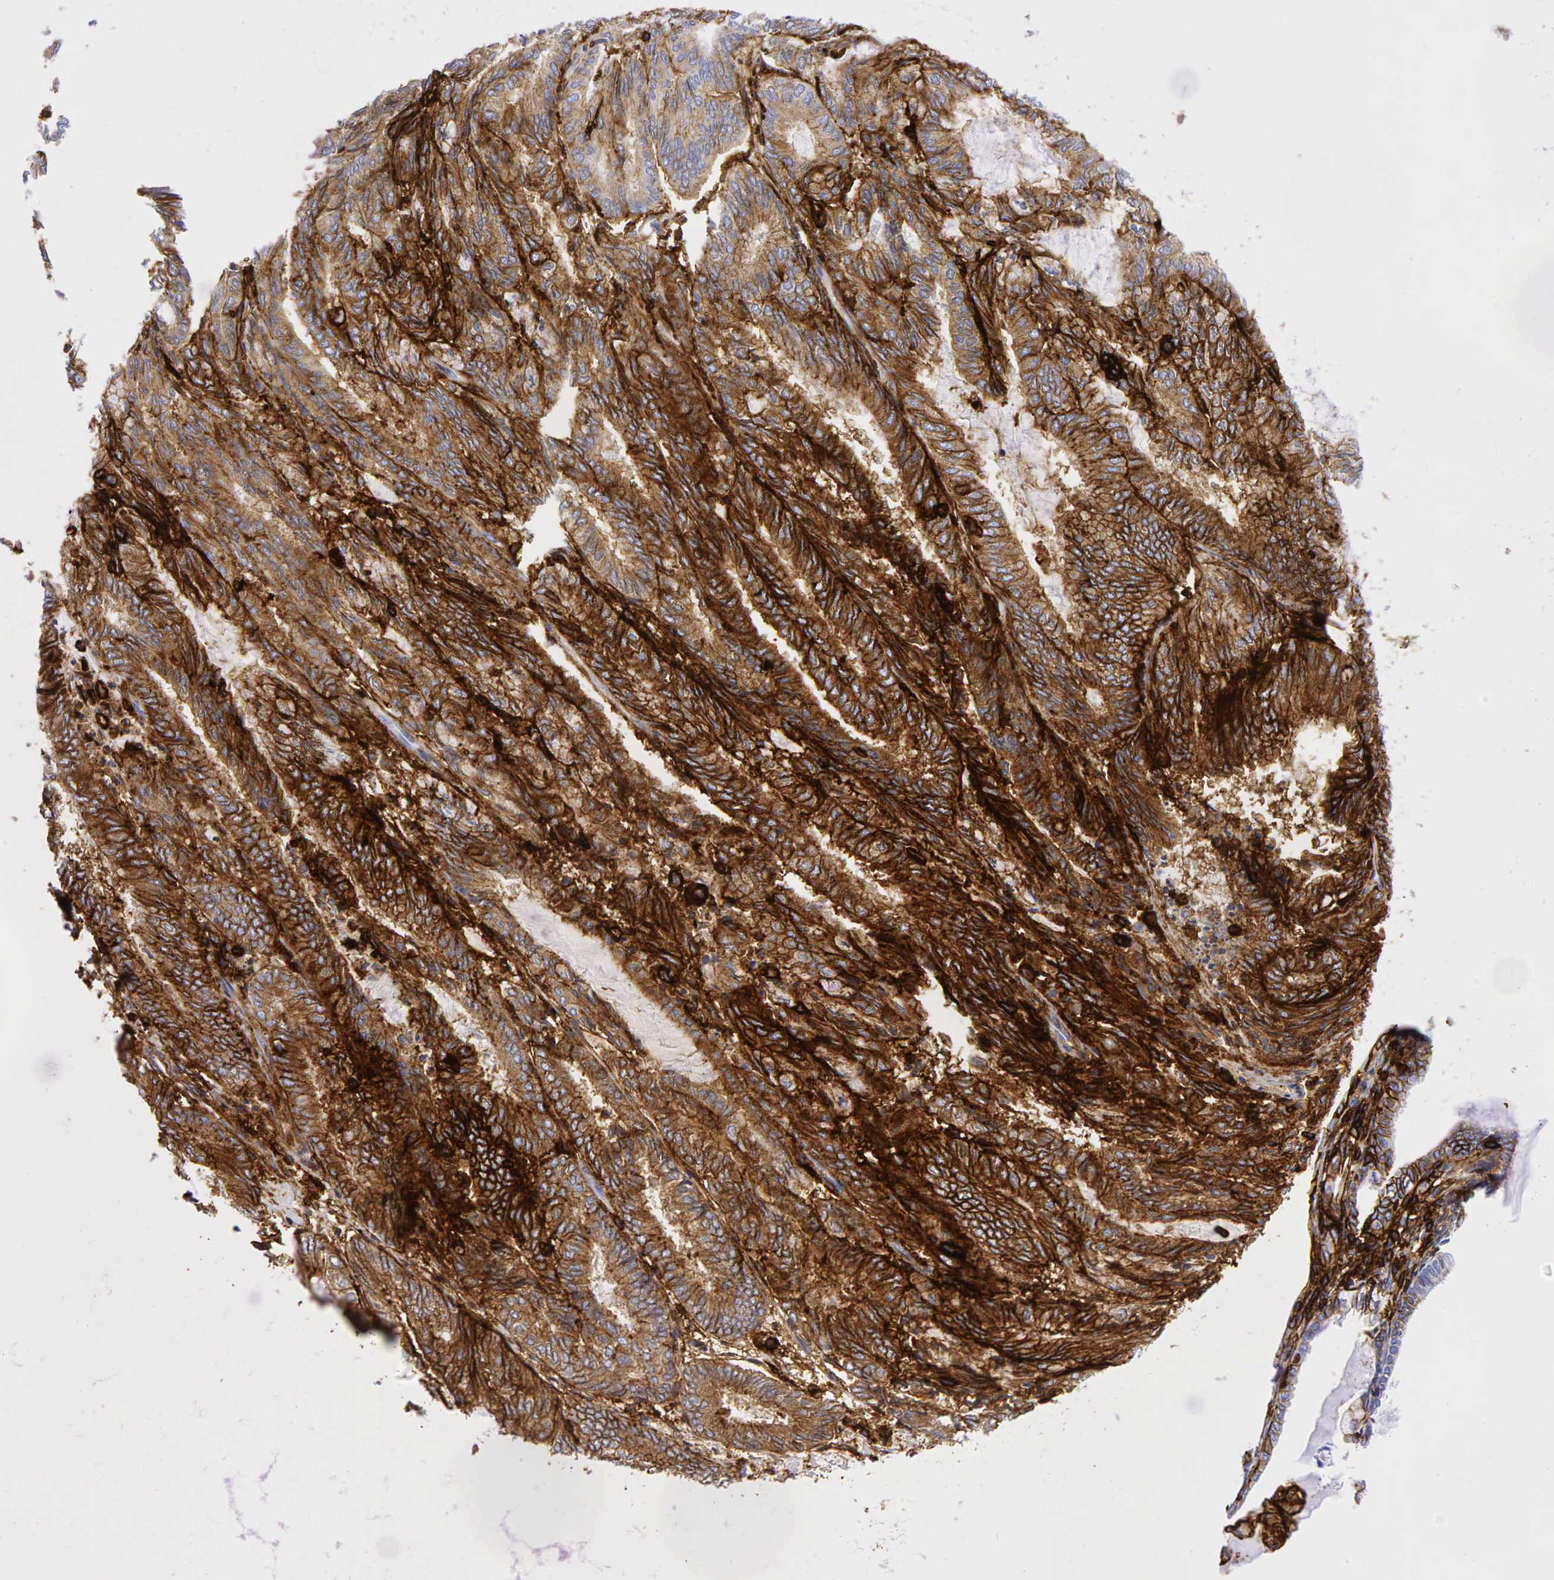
{"staining": {"intensity": "moderate", "quantity": ">75%", "location": "cytoplasmic/membranous"}, "tissue": "endometrial cancer", "cell_type": "Tumor cells", "image_type": "cancer", "snomed": [{"axis": "morphology", "description": "Adenocarcinoma, NOS"}, {"axis": "topography", "description": "Endometrium"}], "caption": "An IHC histopathology image of tumor tissue is shown. Protein staining in brown highlights moderate cytoplasmic/membranous positivity in endometrial cancer within tumor cells.", "gene": "CD44", "patient": {"sex": "female", "age": 59}}